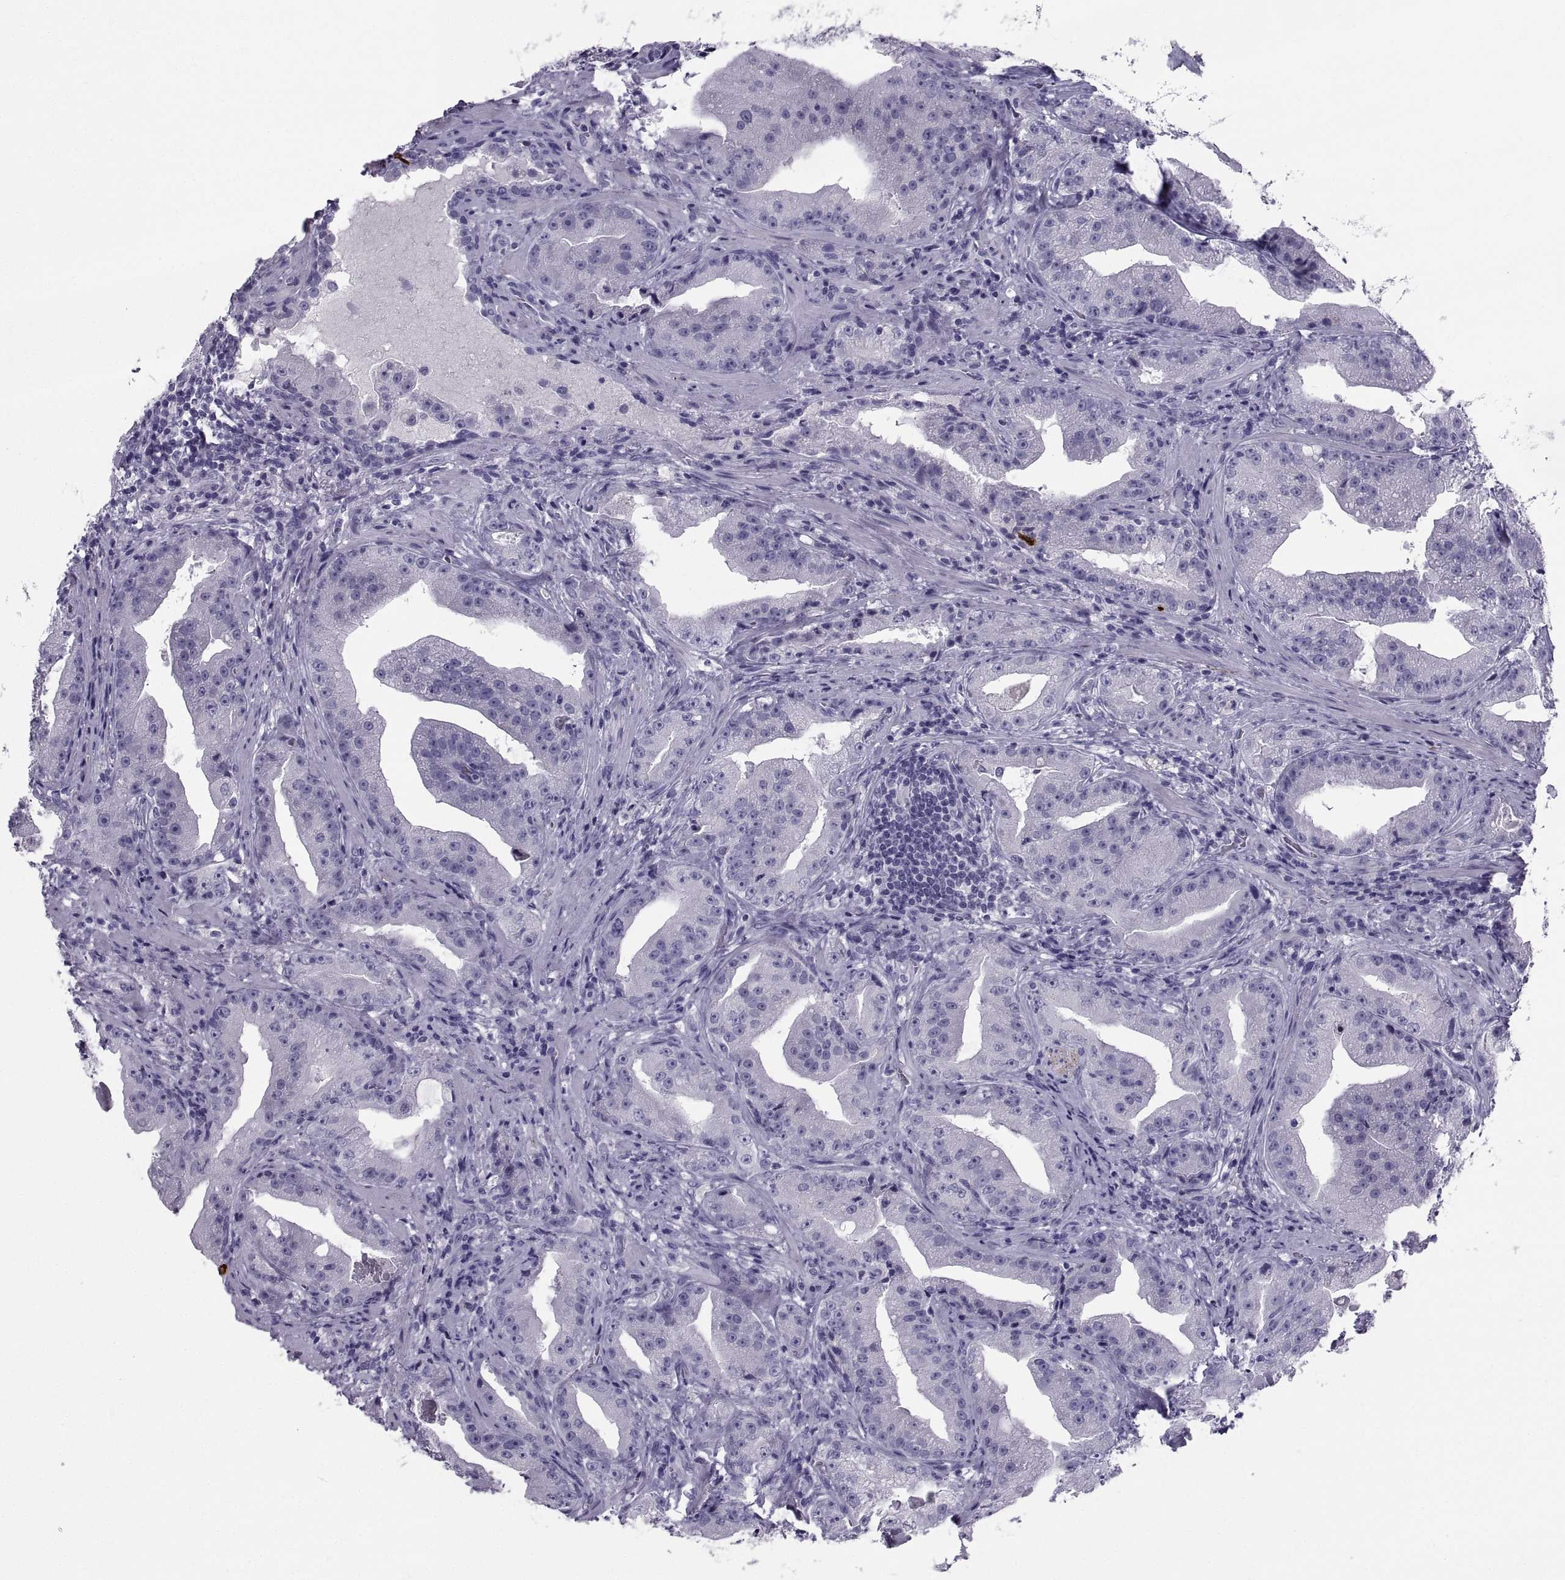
{"staining": {"intensity": "negative", "quantity": "none", "location": "none"}, "tissue": "prostate cancer", "cell_type": "Tumor cells", "image_type": "cancer", "snomed": [{"axis": "morphology", "description": "Adenocarcinoma, Low grade"}, {"axis": "topography", "description": "Prostate"}], "caption": "IHC image of human prostate low-grade adenocarcinoma stained for a protein (brown), which shows no staining in tumor cells. (Stains: DAB (3,3'-diaminobenzidine) immunohistochemistry (IHC) with hematoxylin counter stain, Microscopy: brightfield microscopy at high magnification).", "gene": "PCSK1N", "patient": {"sex": "male", "age": 62}}